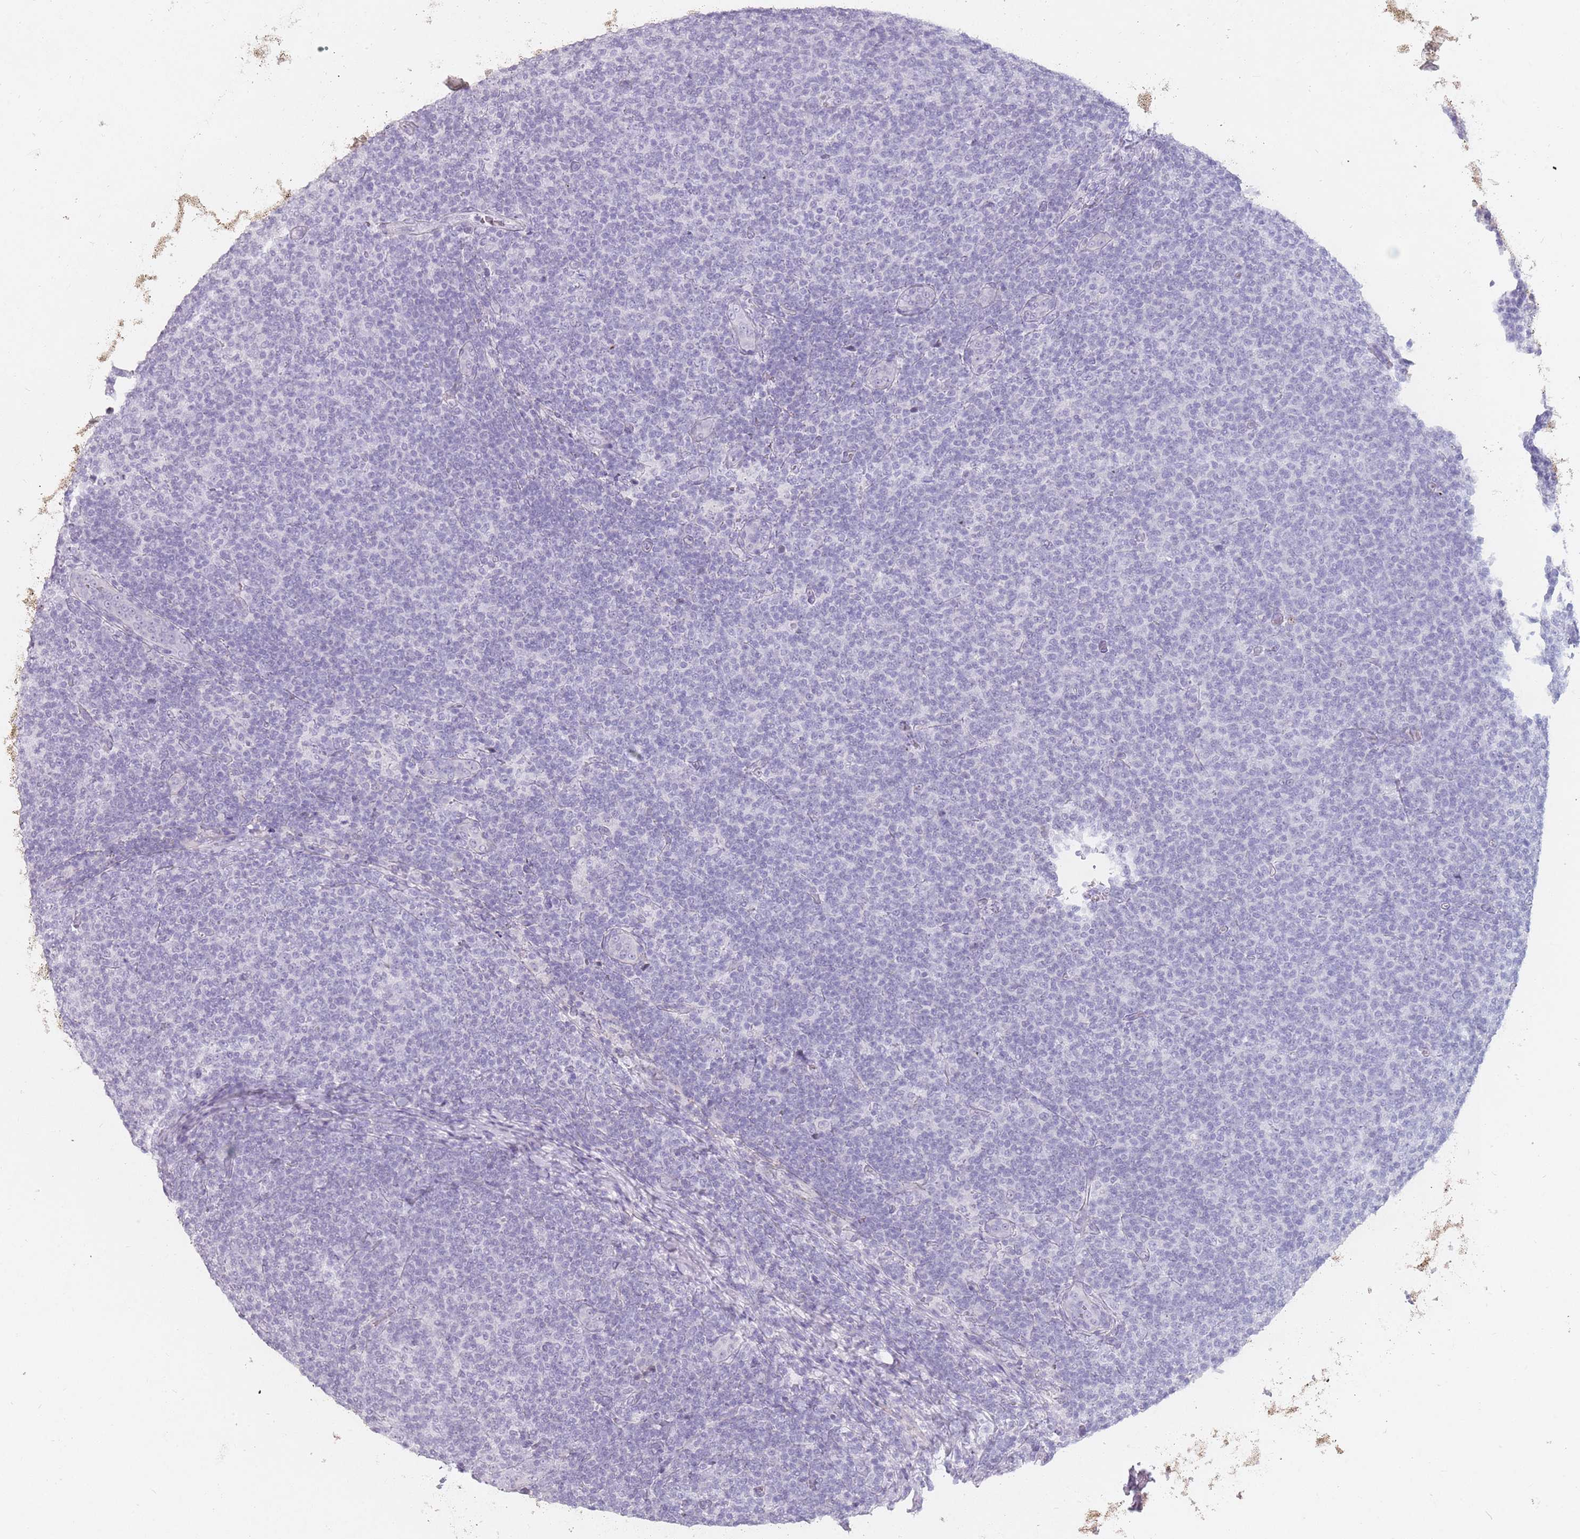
{"staining": {"intensity": "negative", "quantity": "none", "location": "none"}, "tissue": "lymphoma", "cell_type": "Tumor cells", "image_type": "cancer", "snomed": [{"axis": "morphology", "description": "Malignant lymphoma, non-Hodgkin's type, Low grade"}, {"axis": "topography", "description": "Lymph node"}], "caption": "Lymphoma stained for a protein using immunohistochemistry (IHC) reveals no staining tumor cells.", "gene": "DDX4", "patient": {"sex": "male", "age": 66}}